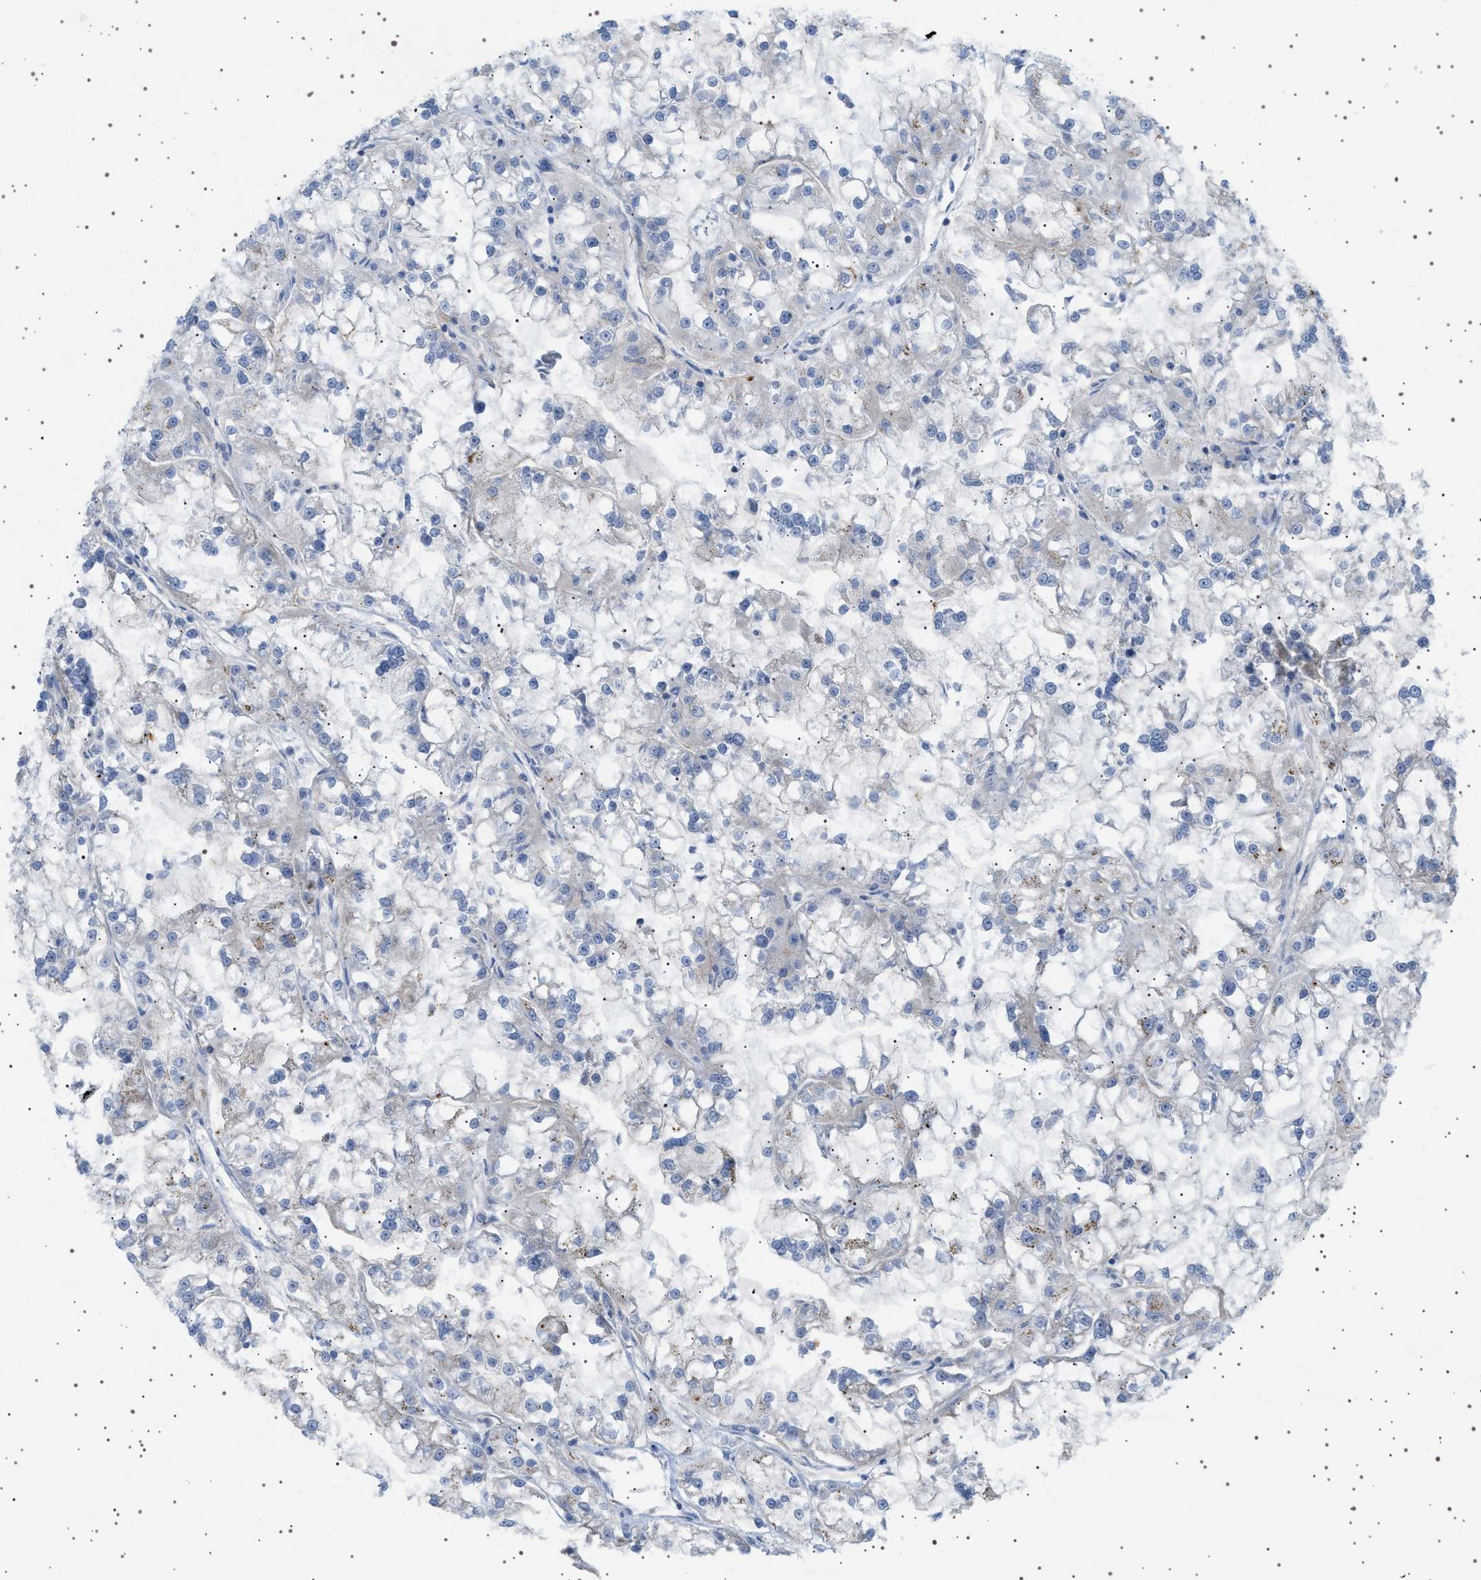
{"staining": {"intensity": "negative", "quantity": "none", "location": "none"}, "tissue": "renal cancer", "cell_type": "Tumor cells", "image_type": "cancer", "snomed": [{"axis": "morphology", "description": "Adenocarcinoma, NOS"}, {"axis": "topography", "description": "Kidney"}], "caption": "Tumor cells are negative for brown protein staining in adenocarcinoma (renal).", "gene": "ADCY10", "patient": {"sex": "female", "age": 52}}